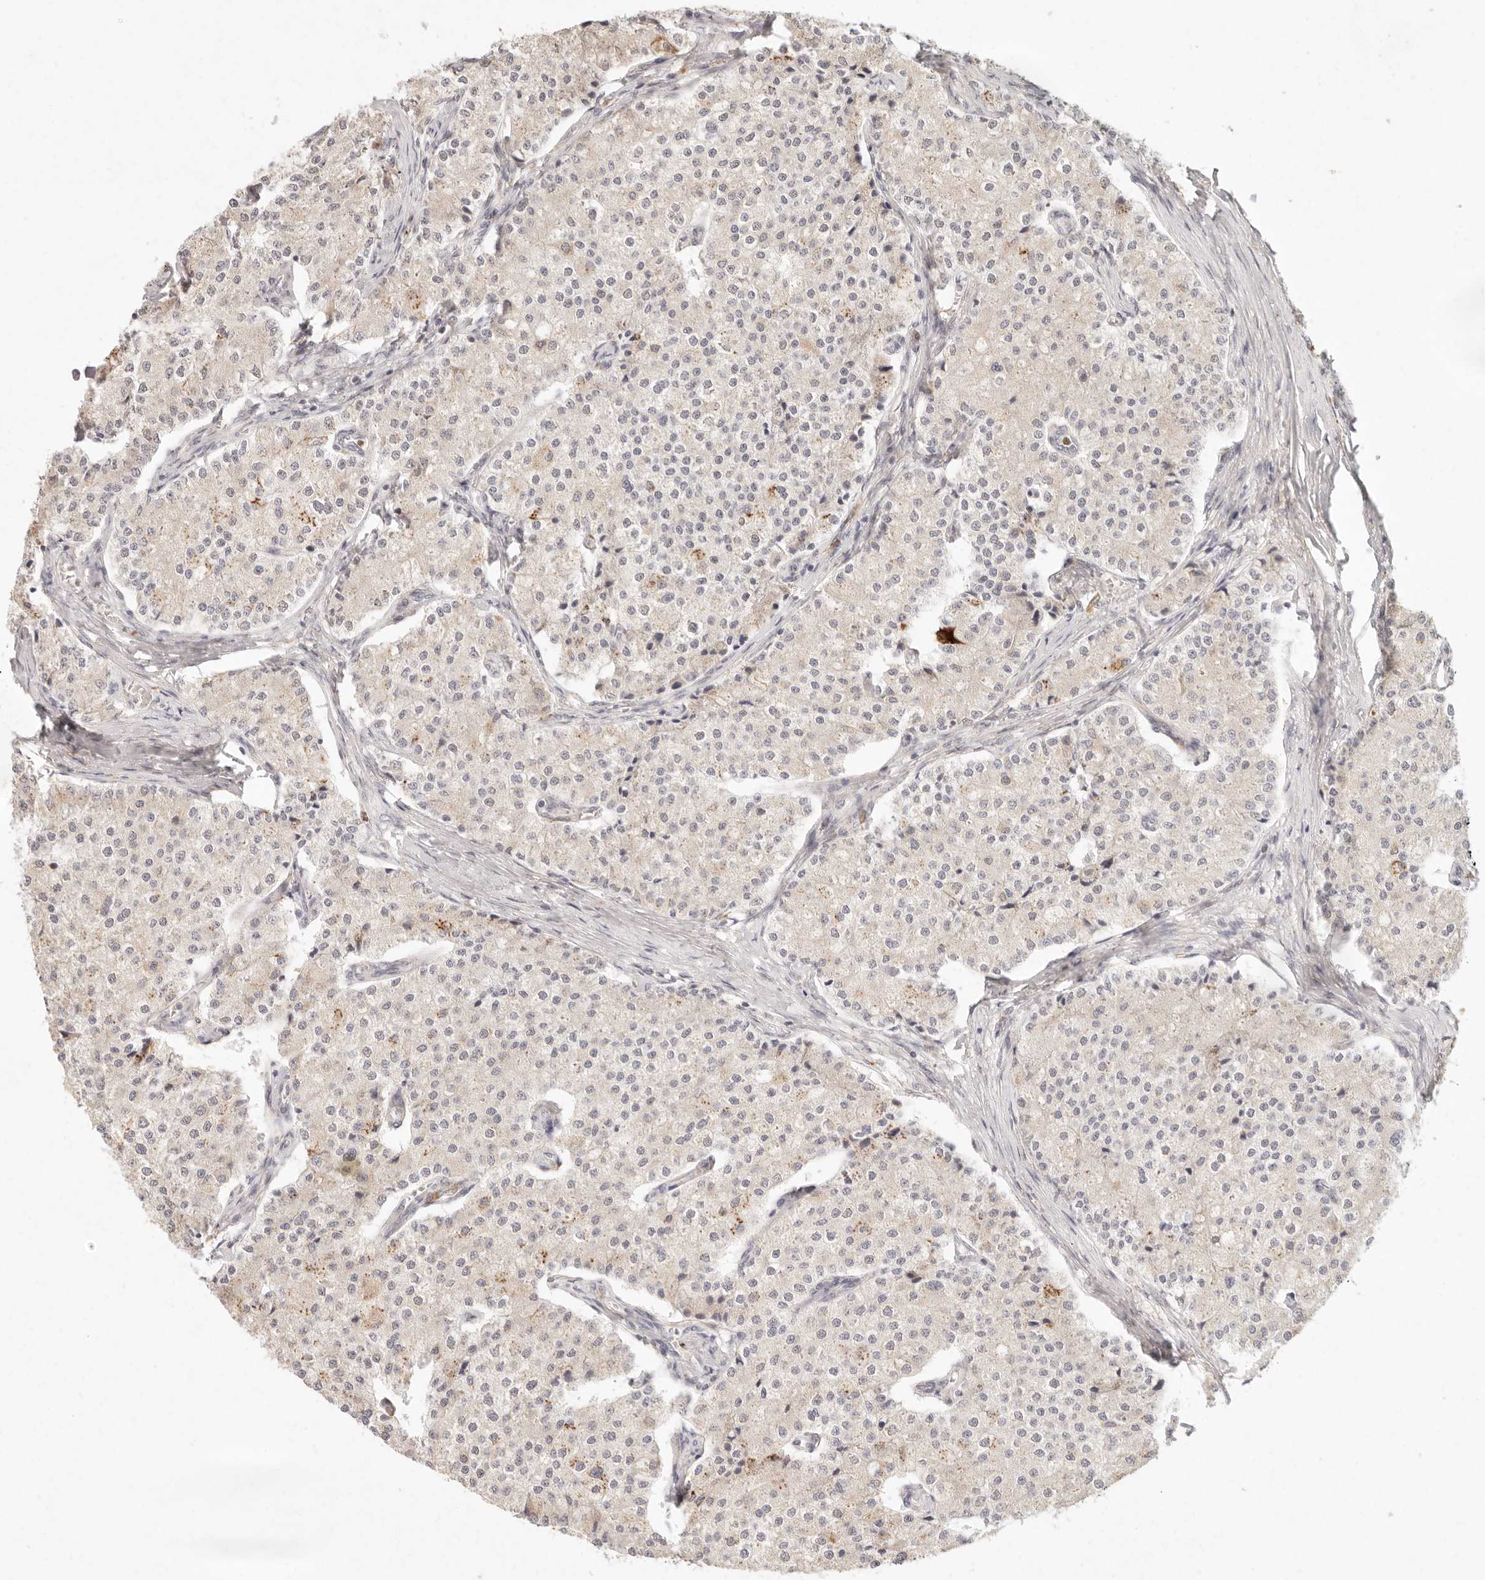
{"staining": {"intensity": "negative", "quantity": "none", "location": "none"}, "tissue": "carcinoid", "cell_type": "Tumor cells", "image_type": "cancer", "snomed": [{"axis": "morphology", "description": "Carcinoid, malignant, NOS"}, {"axis": "topography", "description": "Colon"}], "caption": "Immunohistochemistry of carcinoid displays no staining in tumor cells.", "gene": "C1orf127", "patient": {"sex": "female", "age": 52}}